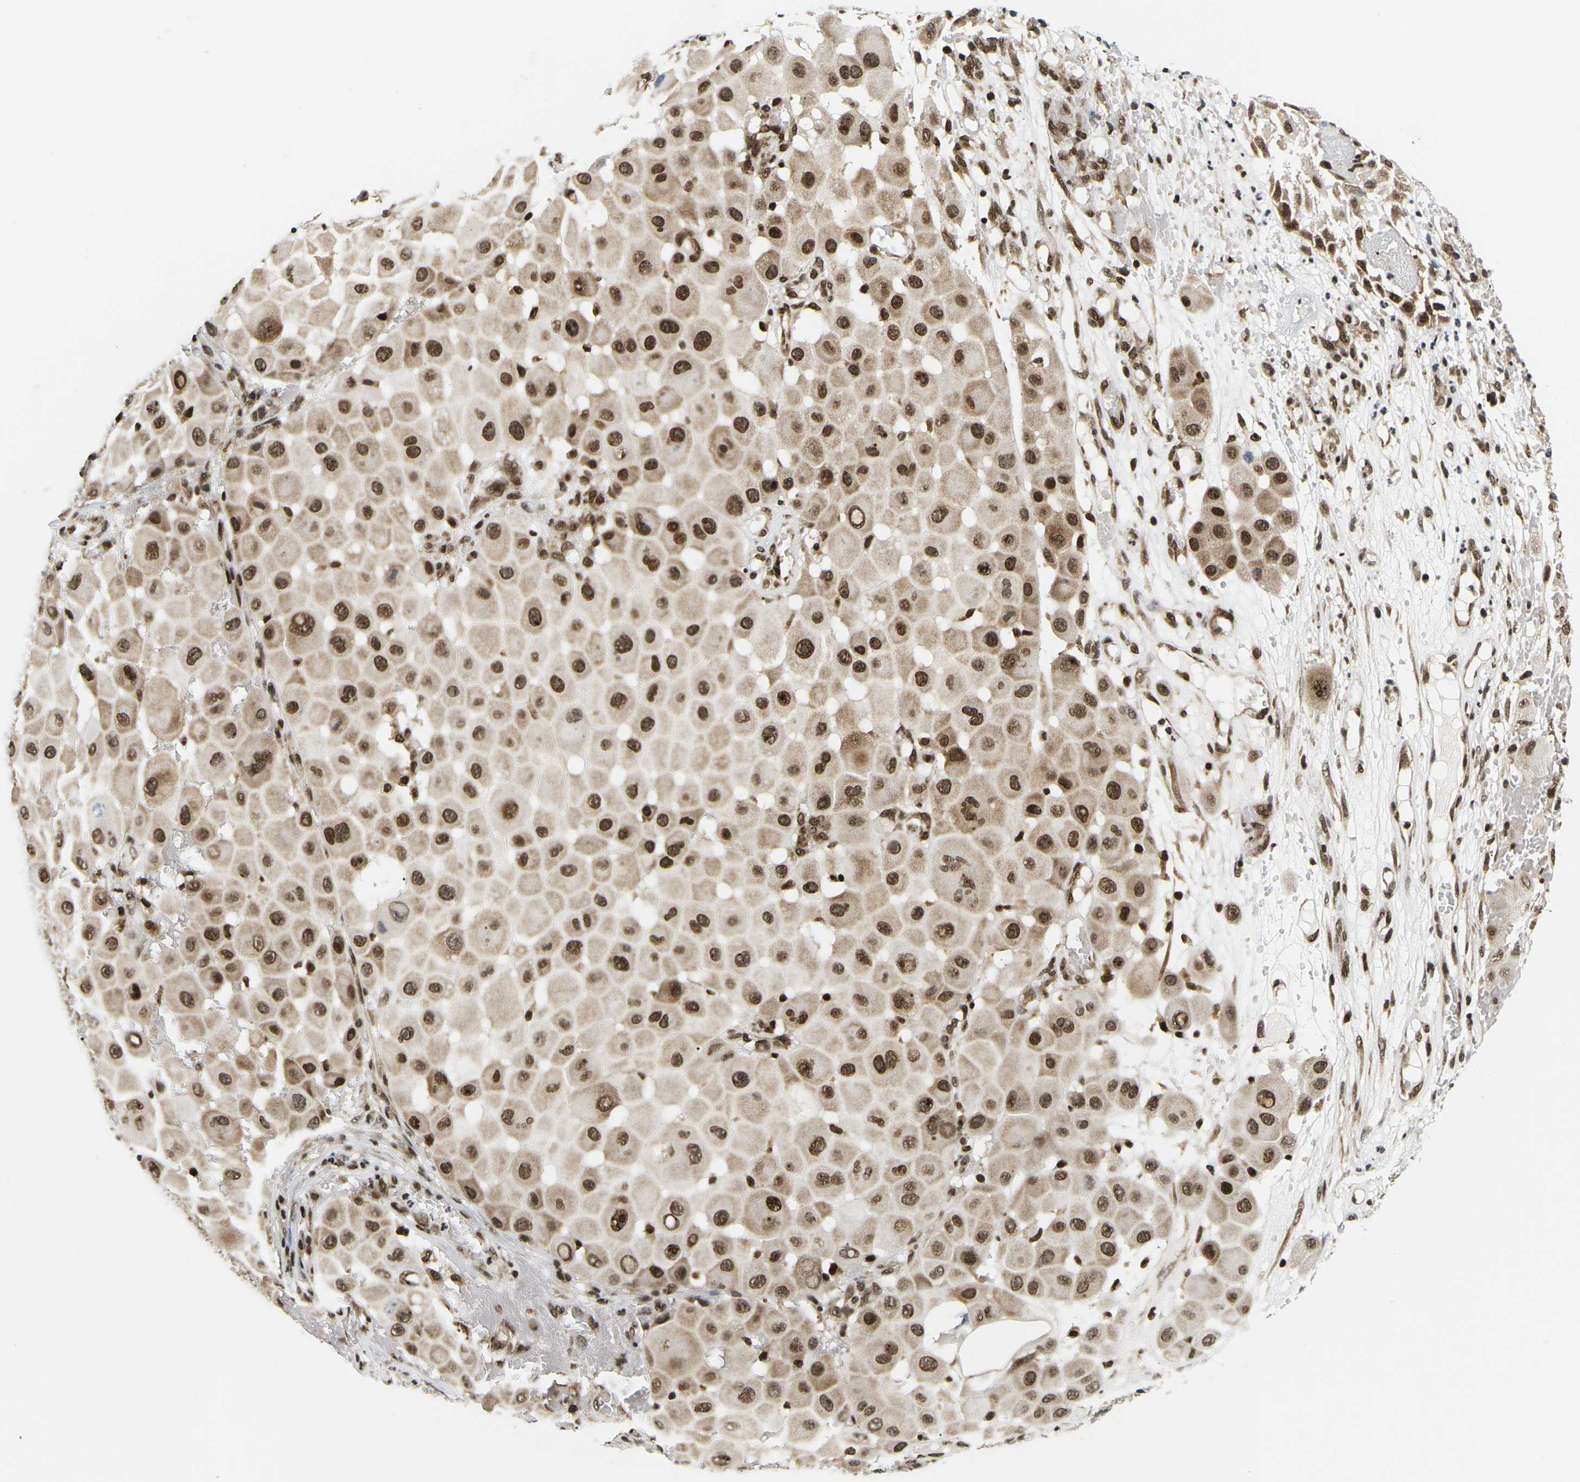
{"staining": {"intensity": "moderate", "quantity": ">75%", "location": "nuclear"}, "tissue": "melanoma", "cell_type": "Tumor cells", "image_type": "cancer", "snomed": [{"axis": "morphology", "description": "Malignant melanoma, NOS"}, {"axis": "topography", "description": "Skin"}], "caption": "About >75% of tumor cells in malignant melanoma exhibit moderate nuclear protein staining as visualized by brown immunohistochemical staining.", "gene": "CELF1", "patient": {"sex": "female", "age": 81}}